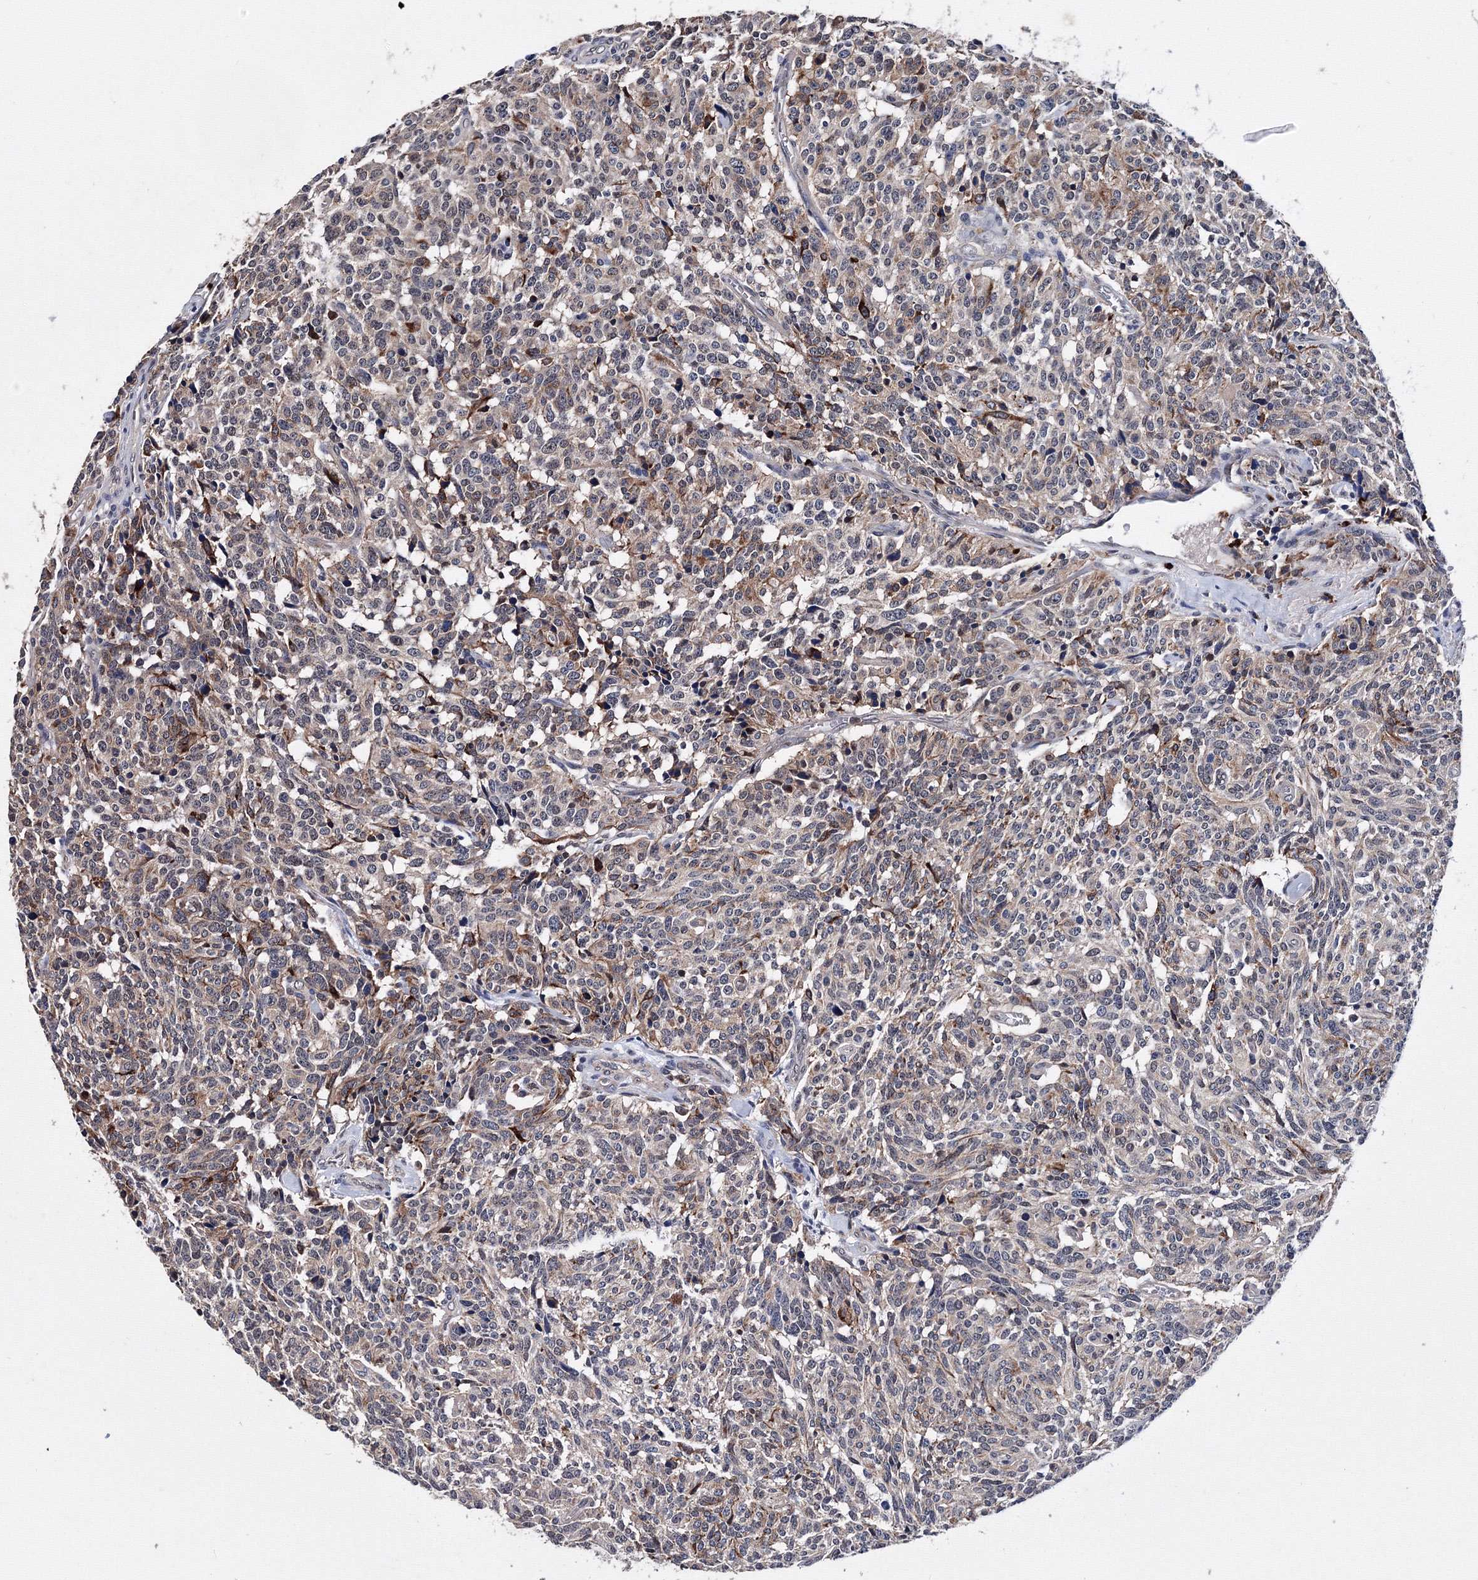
{"staining": {"intensity": "weak", "quantity": "<25%", "location": "cytoplasmic/membranous"}, "tissue": "carcinoid", "cell_type": "Tumor cells", "image_type": "cancer", "snomed": [{"axis": "morphology", "description": "Carcinoid, malignant, NOS"}, {"axis": "topography", "description": "Lung"}], "caption": "This is an immunohistochemistry (IHC) photomicrograph of human carcinoid. There is no staining in tumor cells.", "gene": "PHYKPL", "patient": {"sex": "female", "age": 46}}